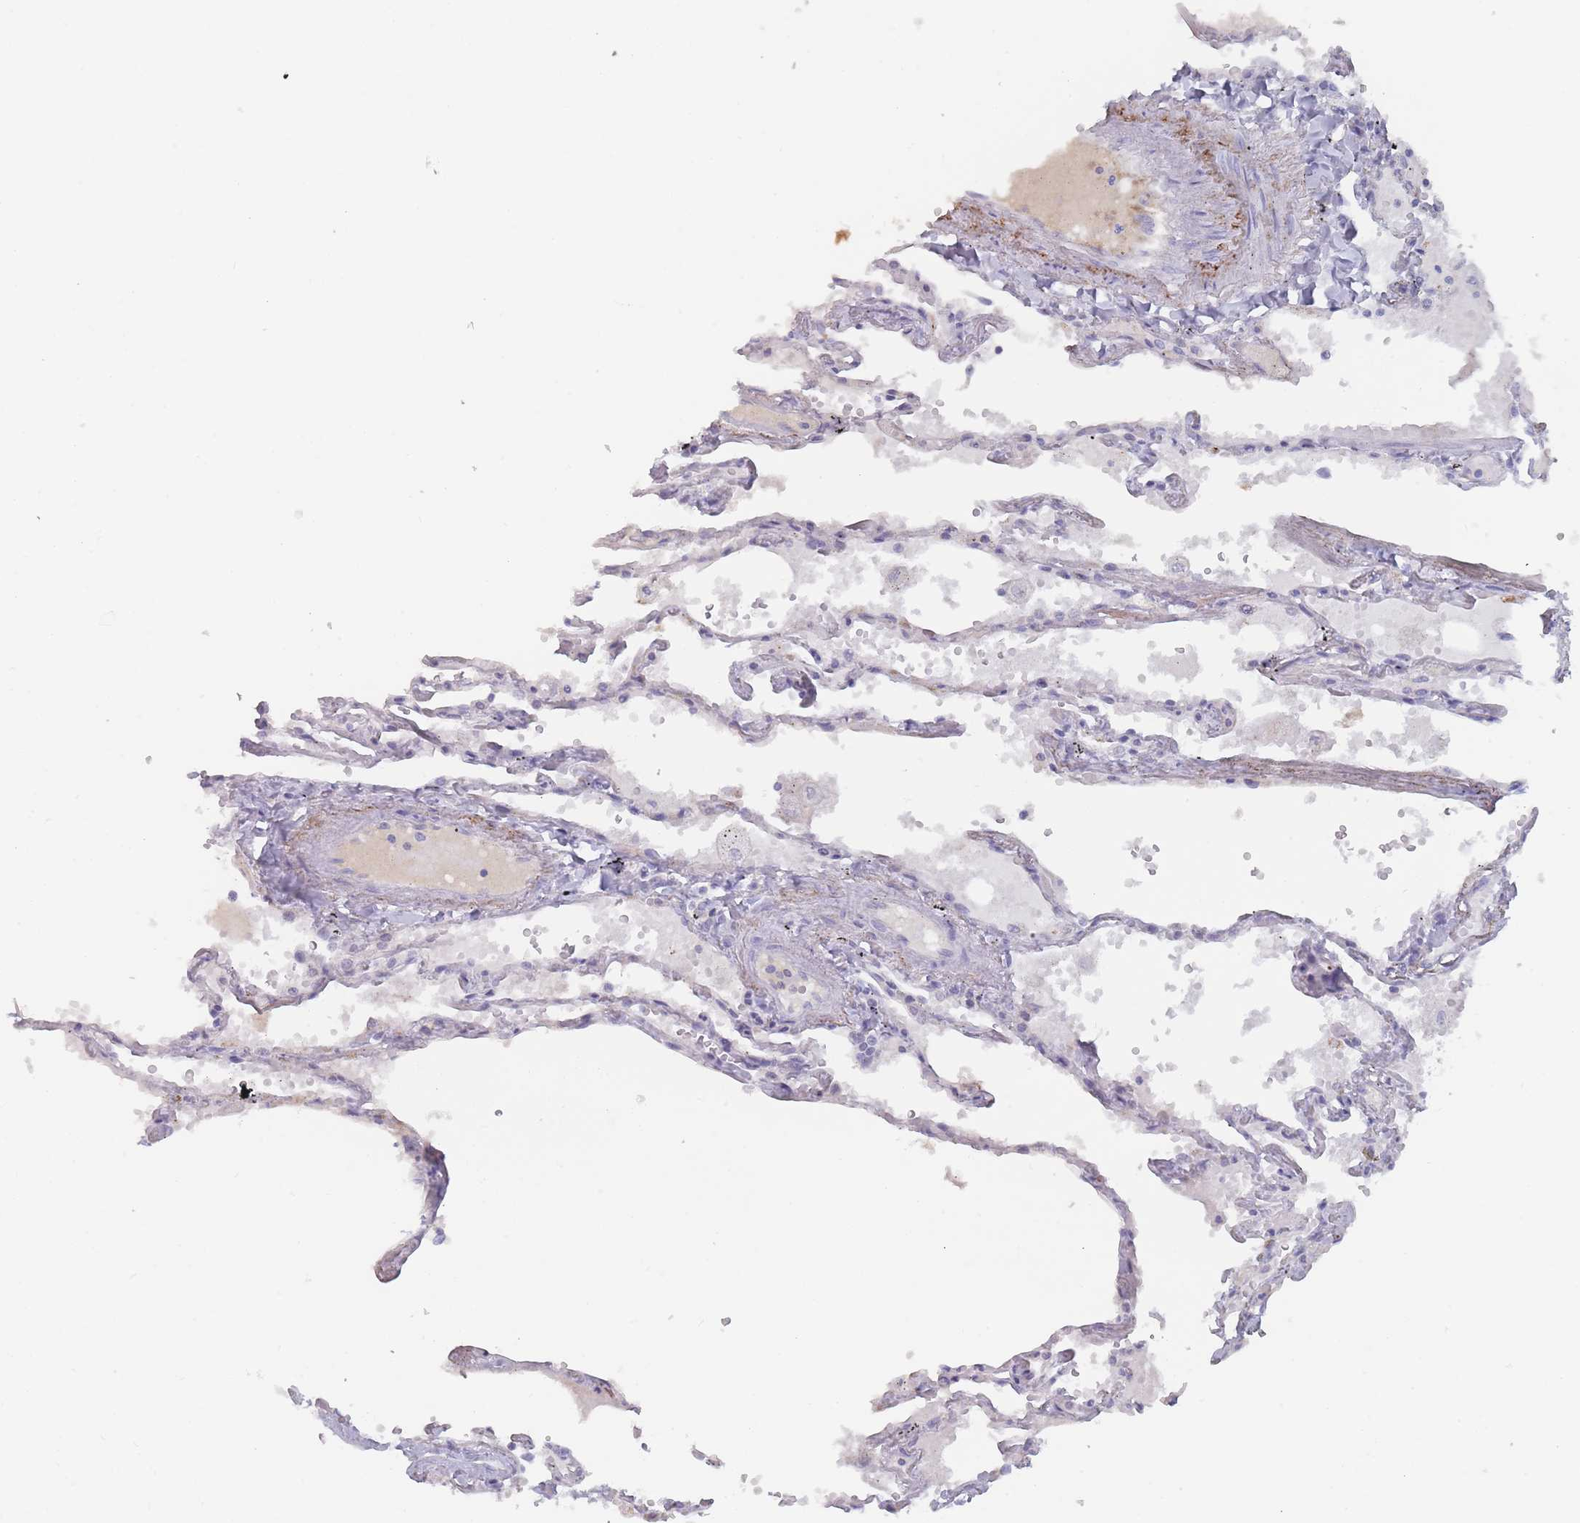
{"staining": {"intensity": "weak", "quantity": "25%-75%", "location": "cytoplasmic/membranous"}, "tissue": "lung", "cell_type": "Alveolar cells", "image_type": "normal", "snomed": [{"axis": "morphology", "description": "Normal tissue, NOS"}, {"axis": "topography", "description": "Lung"}], "caption": "A brown stain labels weak cytoplasmic/membranous positivity of a protein in alveolar cells of benign lung.", "gene": "TRARG1", "patient": {"sex": "female", "age": 67}}